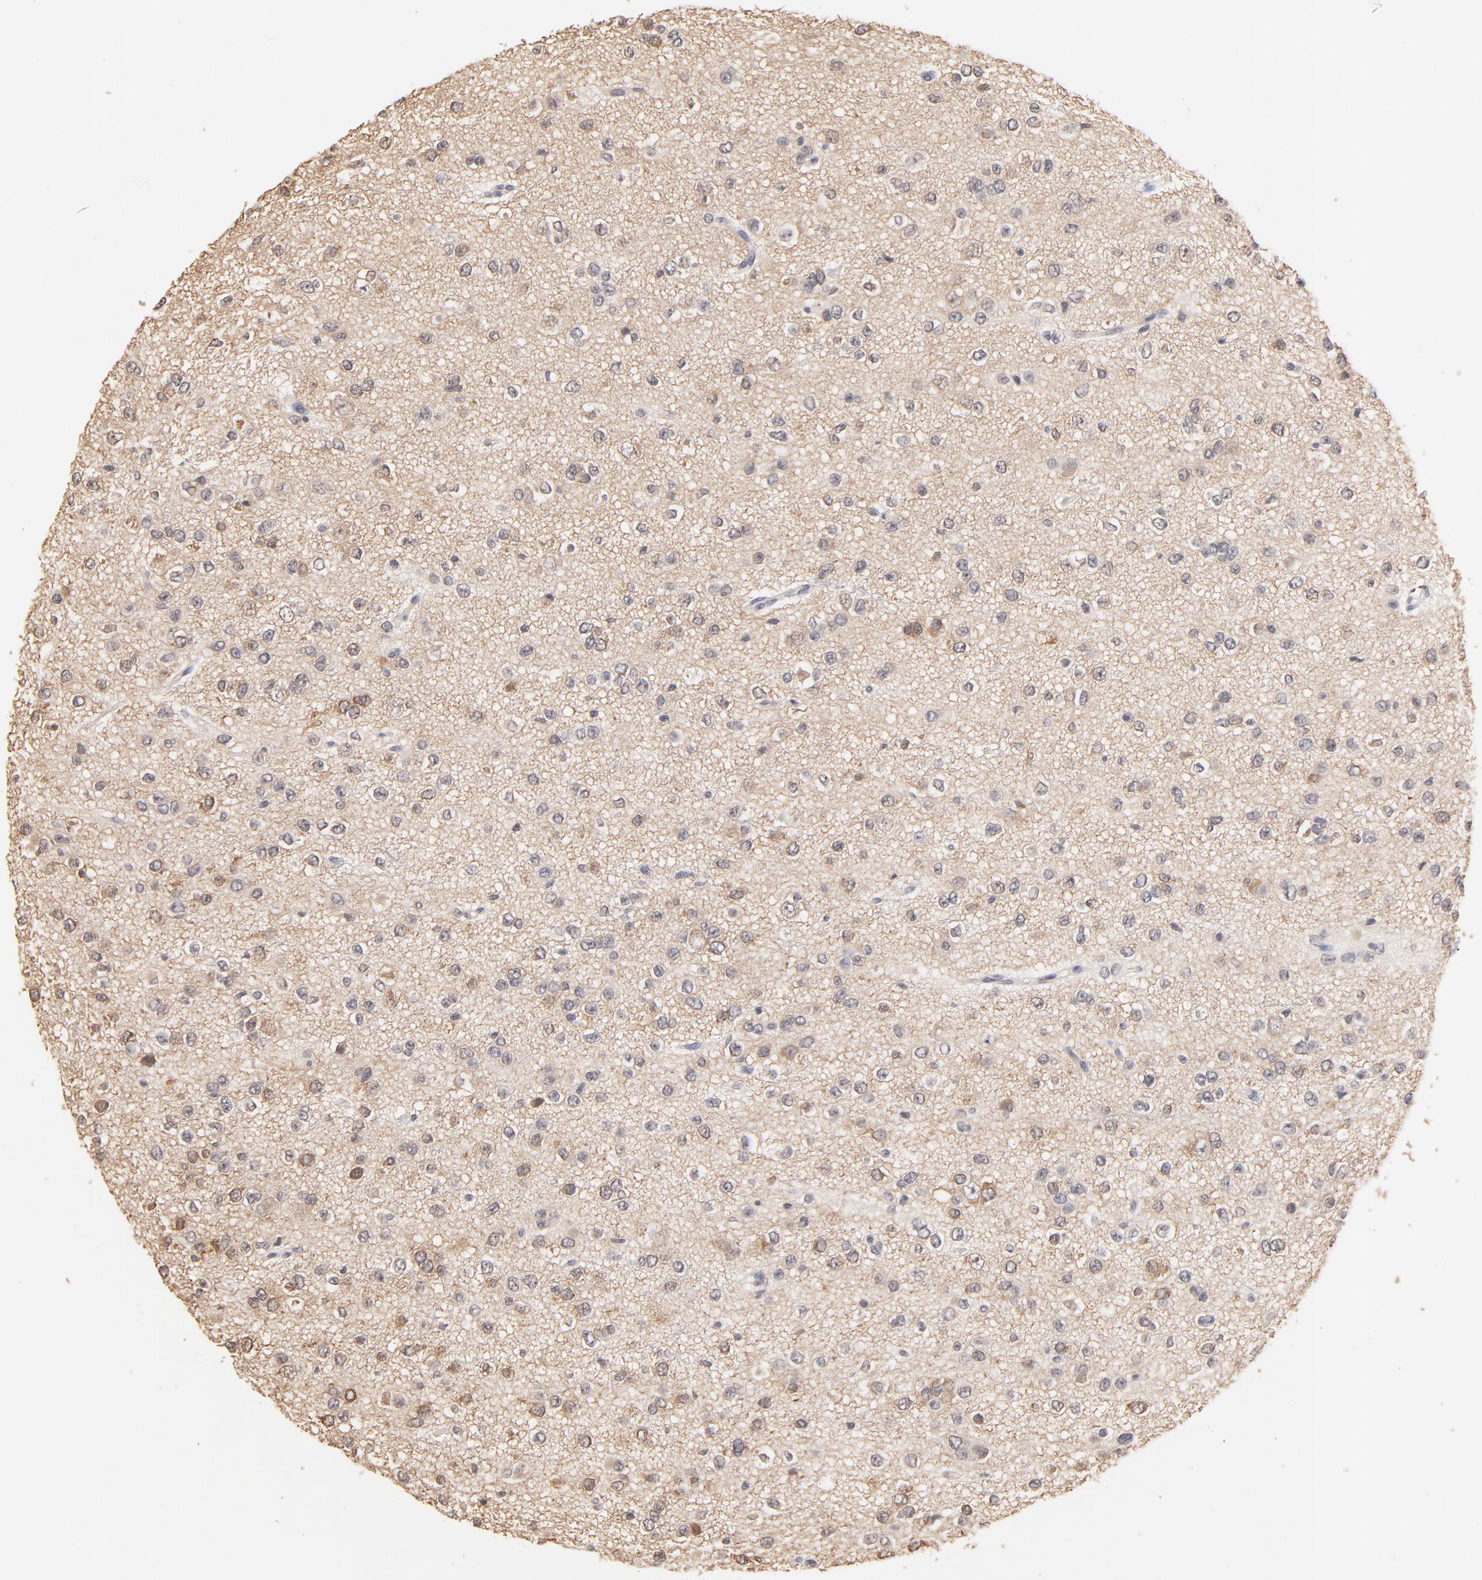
{"staining": {"intensity": "moderate", "quantity": "<25%", "location": "cytoplasmic/membranous"}, "tissue": "glioma", "cell_type": "Tumor cells", "image_type": "cancer", "snomed": [{"axis": "morphology", "description": "Glioma, malignant, Low grade"}, {"axis": "topography", "description": "Brain"}], "caption": "Protein expression analysis of low-grade glioma (malignant) displays moderate cytoplasmic/membranous positivity in about <25% of tumor cells.", "gene": "RIBC2", "patient": {"sex": "male", "age": 42}}